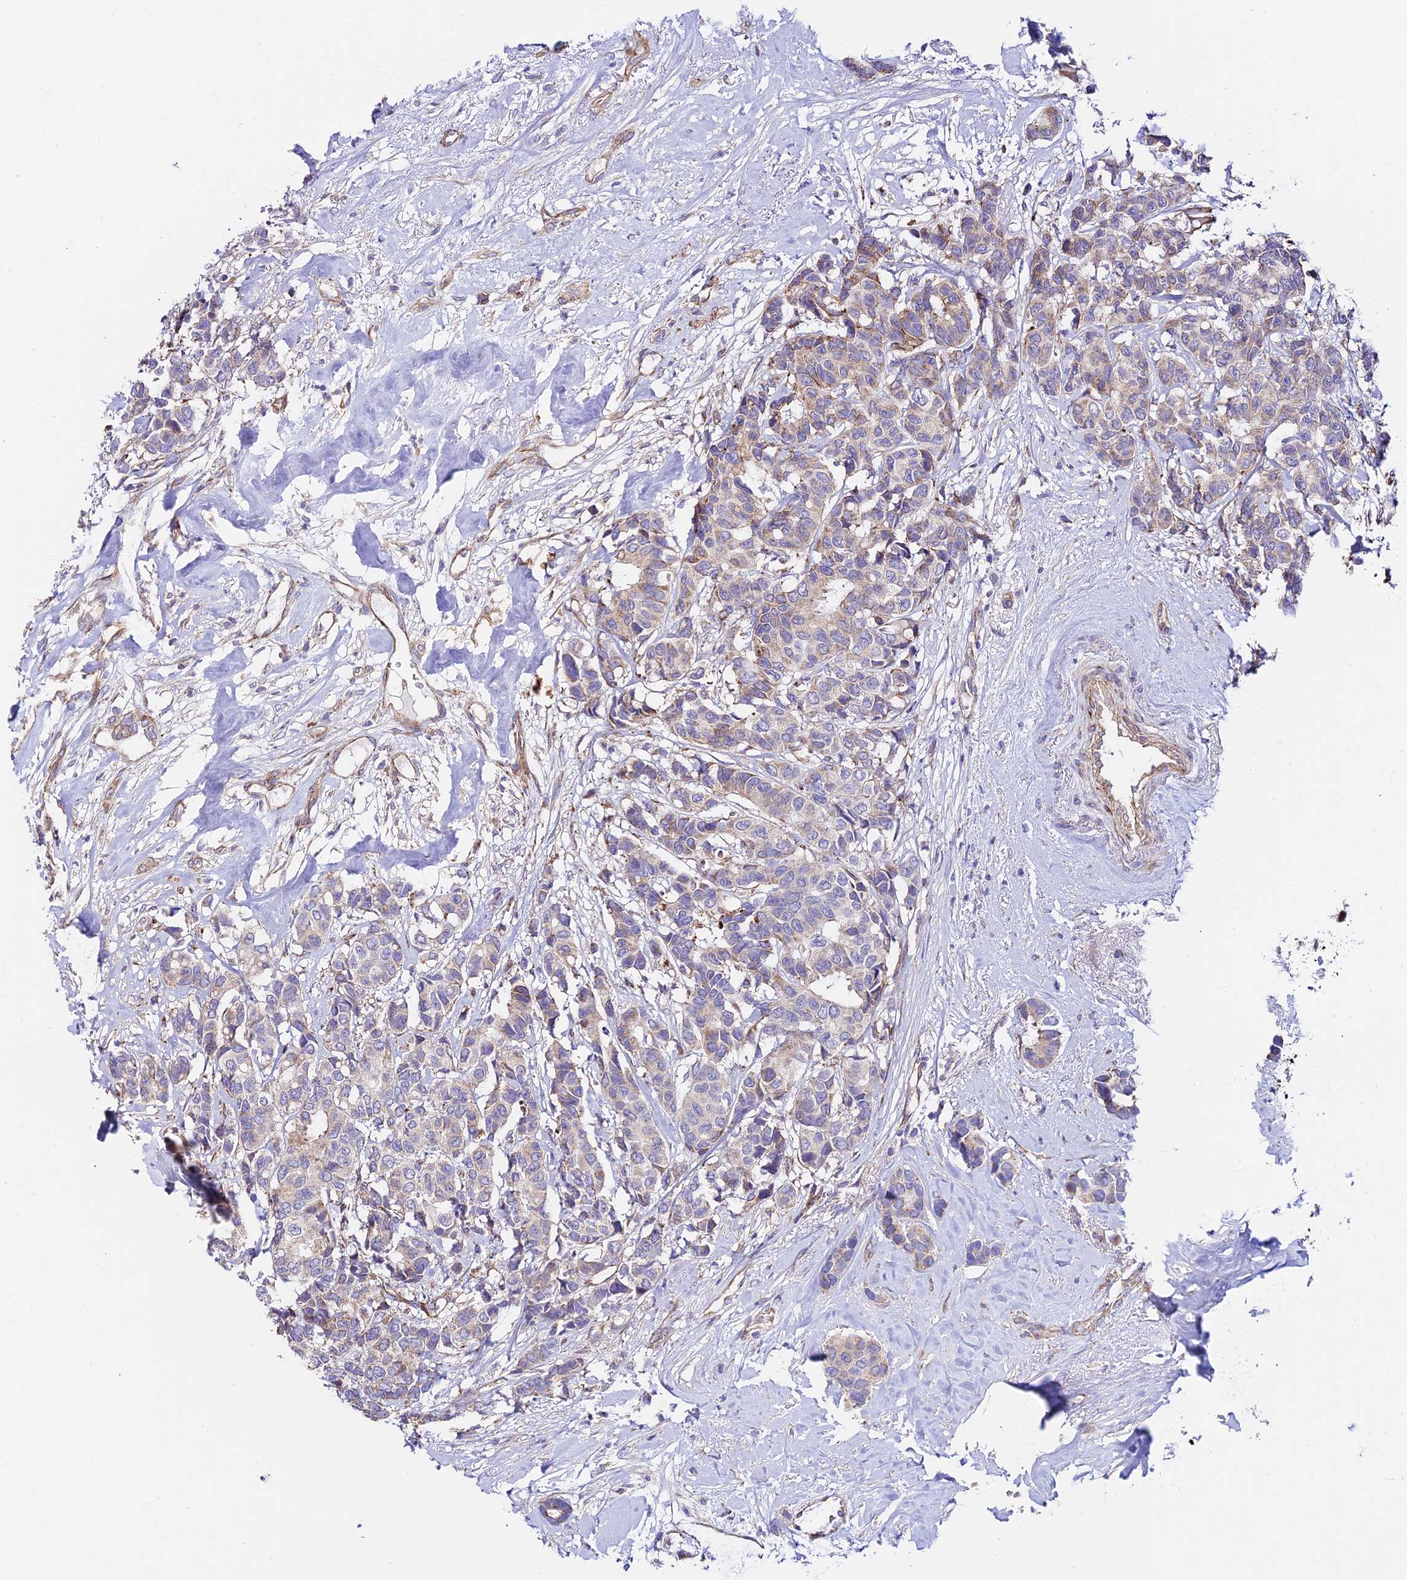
{"staining": {"intensity": "weak", "quantity": "25%-75%", "location": "cytoplasmic/membranous"}, "tissue": "breast cancer", "cell_type": "Tumor cells", "image_type": "cancer", "snomed": [{"axis": "morphology", "description": "Duct carcinoma"}, {"axis": "topography", "description": "Breast"}], "caption": "A high-resolution photomicrograph shows immunohistochemistry staining of invasive ductal carcinoma (breast), which displays weak cytoplasmic/membranous staining in approximately 25%-75% of tumor cells.", "gene": "VPS13C", "patient": {"sex": "female", "age": 87}}